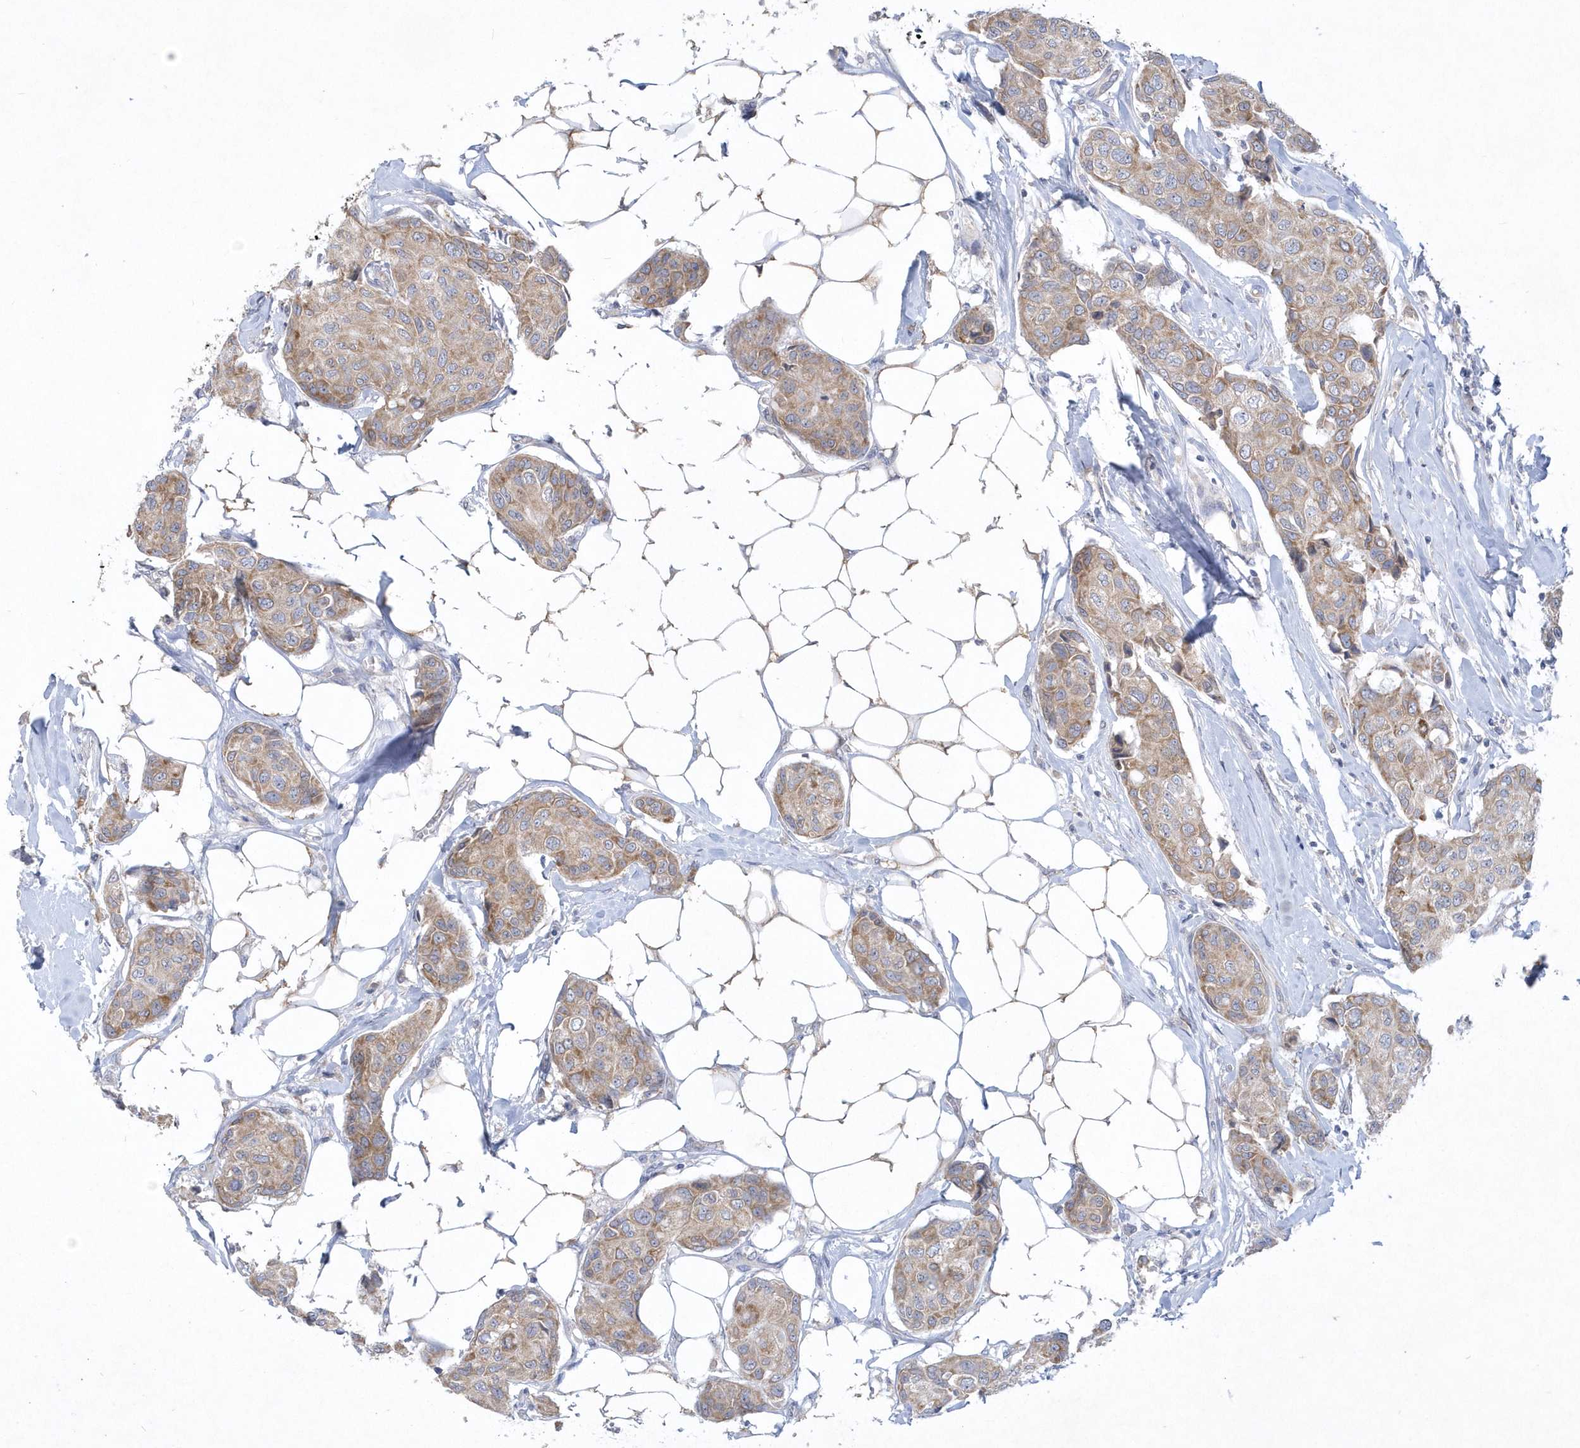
{"staining": {"intensity": "weak", "quantity": ">75%", "location": "cytoplasmic/membranous"}, "tissue": "breast cancer", "cell_type": "Tumor cells", "image_type": "cancer", "snomed": [{"axis": "morphology", "description": "Duct carcinoma"}, {"axis": "topography", "description": "Breast"}], "caption": "About >75% of tumor cells in human breast infiltrating ductal carcinoma exhibit weak cytoplasmic/membranous protein staining as visualized by brown immunohistochemical staining.", "gene": "DGAT1", "patient": {"sex": "female", "age": 80}}